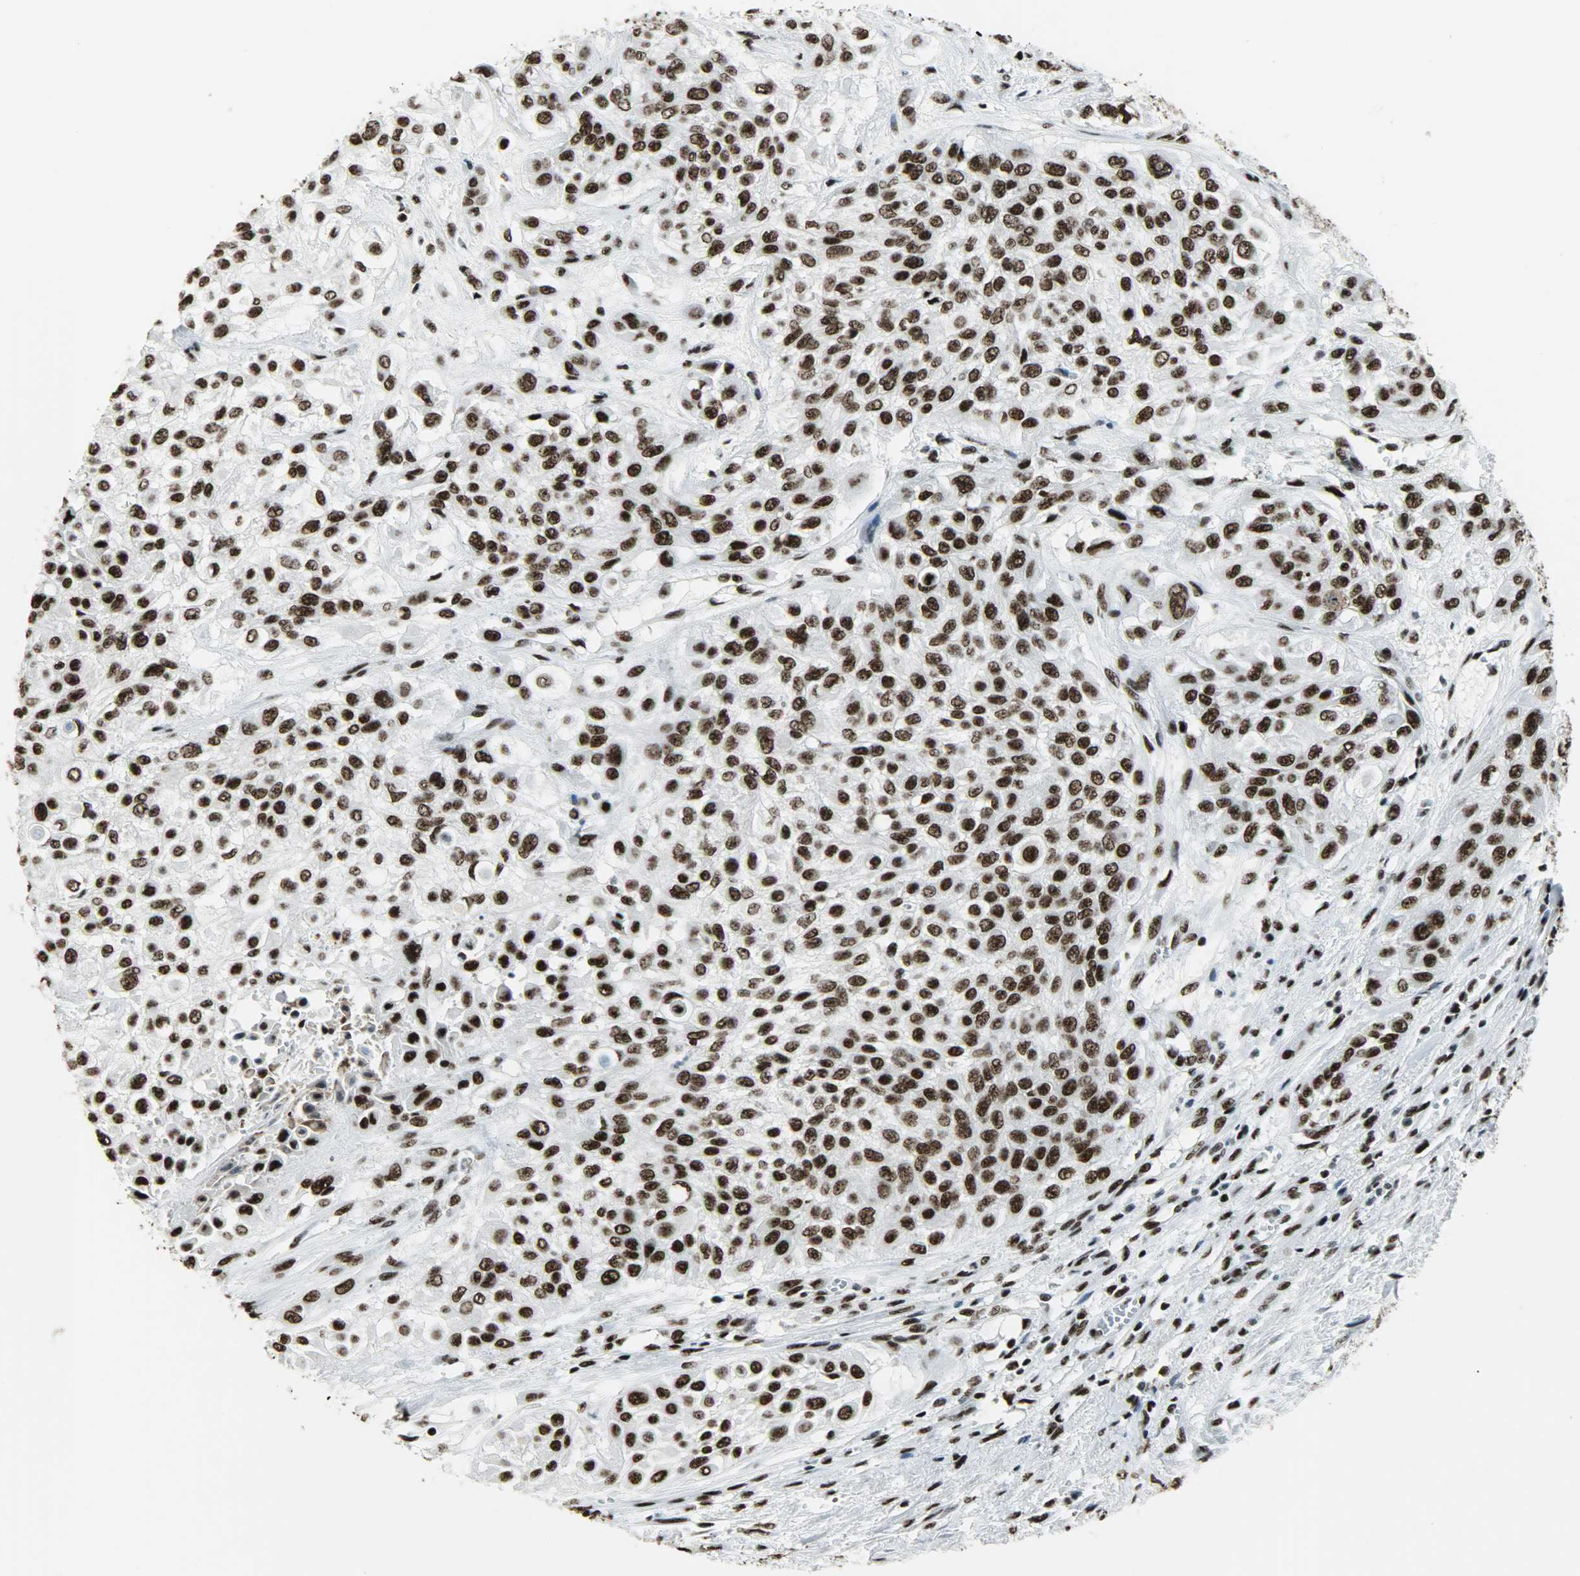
{"staining": {"intensity": "strong", "quantity": ">75%", "location": "nuclear"}, "tissue": "urothelial cancer", "cell_type": "Tumor cells", "image_type": "cancer", "snomed": [{"axis": "morphology", "description": "Urothelial carcinoma, High grade"}, {"axis": "topography", "description": "Urinary bladder"}], "caption": "Tumor cells exhibit high levels of strong nuclear staining in about >75% of cells in high-grade urothelial carcinoma.", "gene": "SNRPA", "patient": {"sex": "male", "age": 57}}